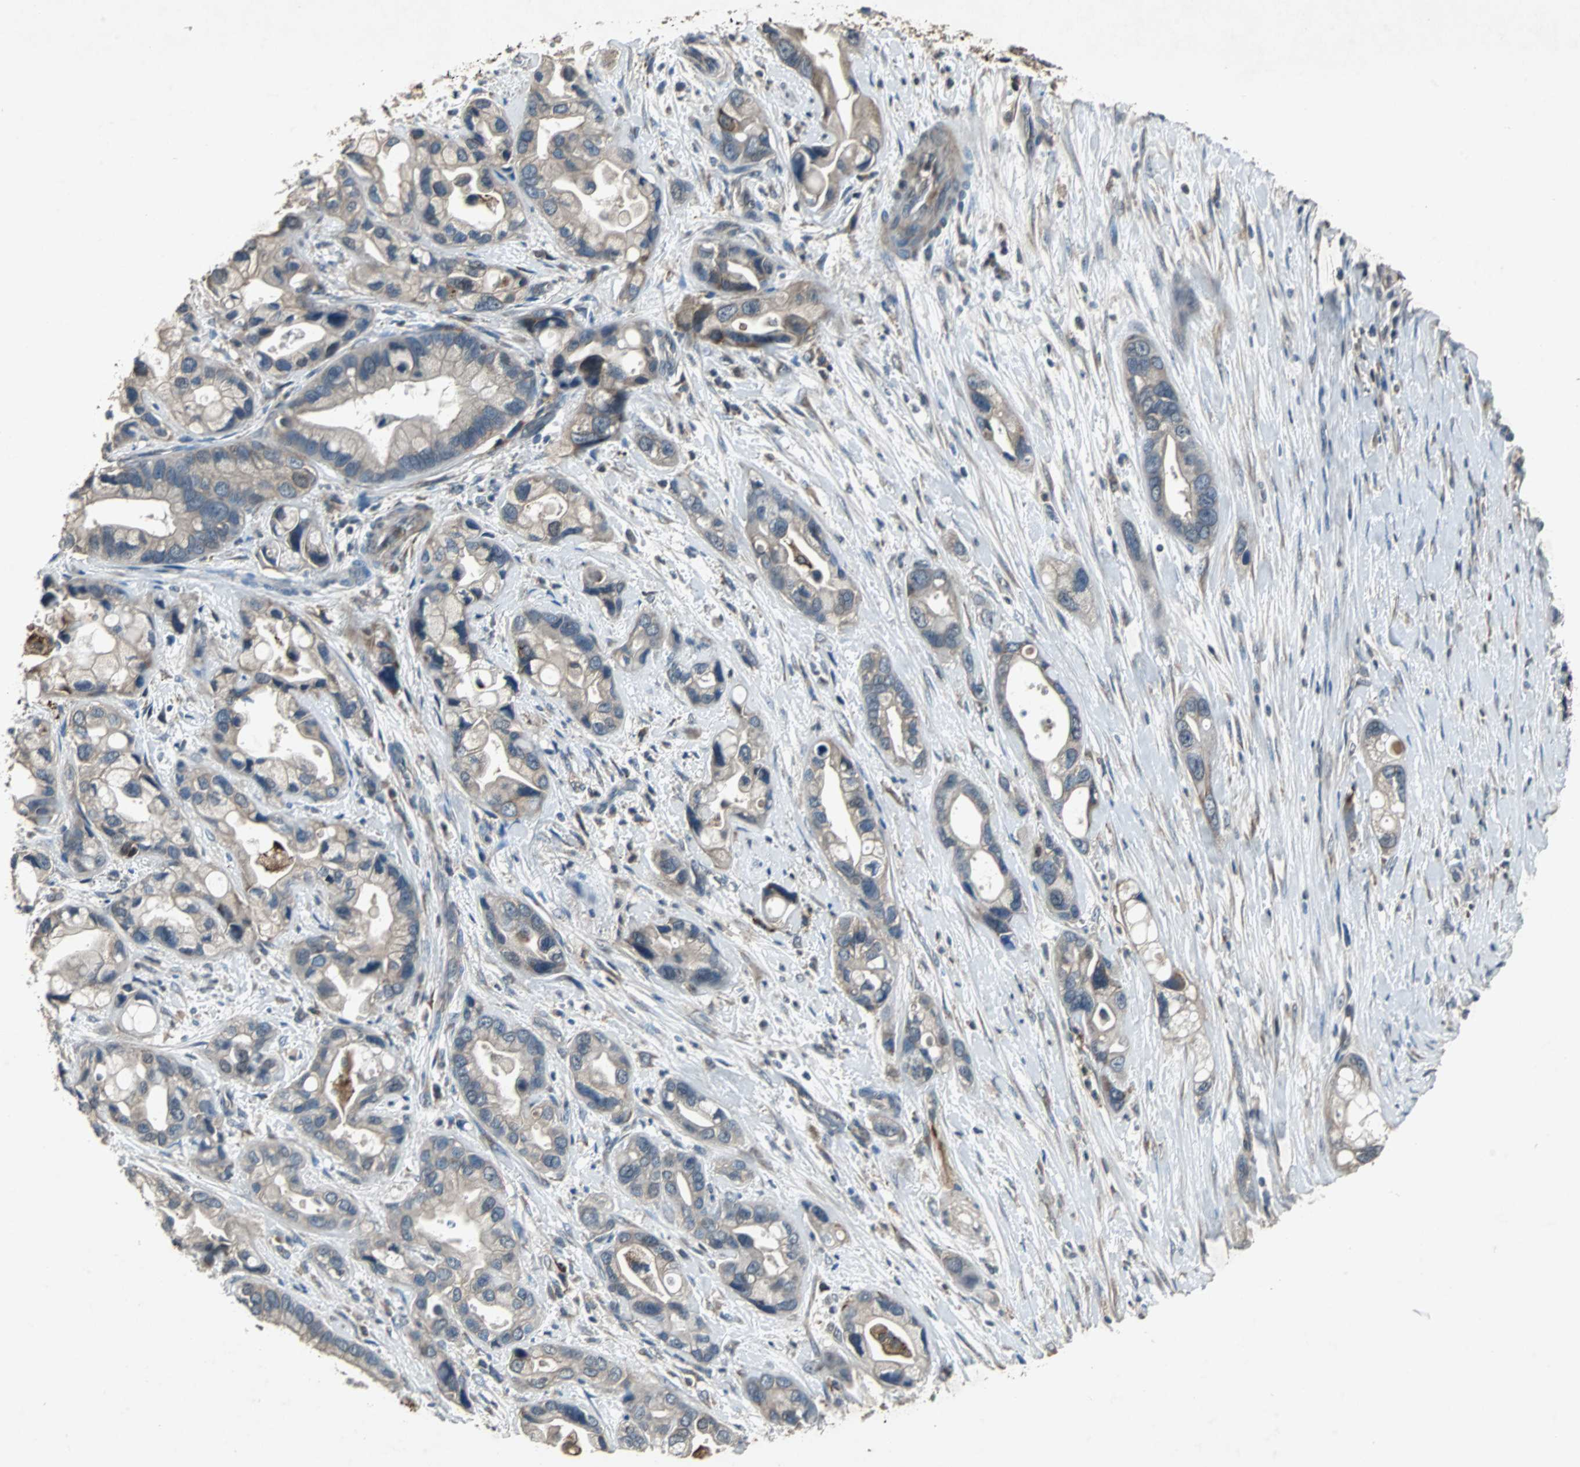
{"staining": {"intensity": "weak", "quantity": "25%-75%", "location": "cytoplasmic/membranous"}, "tissue": "pancreatic cancer", "cell_type": "Tumor cells", "image_type": "cancer", "snomed": [{"axis": "morphology", "description": "Adenocarcinoma, NOS"}, {"axis": "topography", "description": "Pancreas"}], "caption": "Immunohistochemistry (IHC) of pancreatic adenocarcinoma shows low levels of weak cytoplasmic/membranous positivity in about 25%-75% of tumor cells.", "gene": "SOS1", "patient": {"sex": "female", "age": 77}}